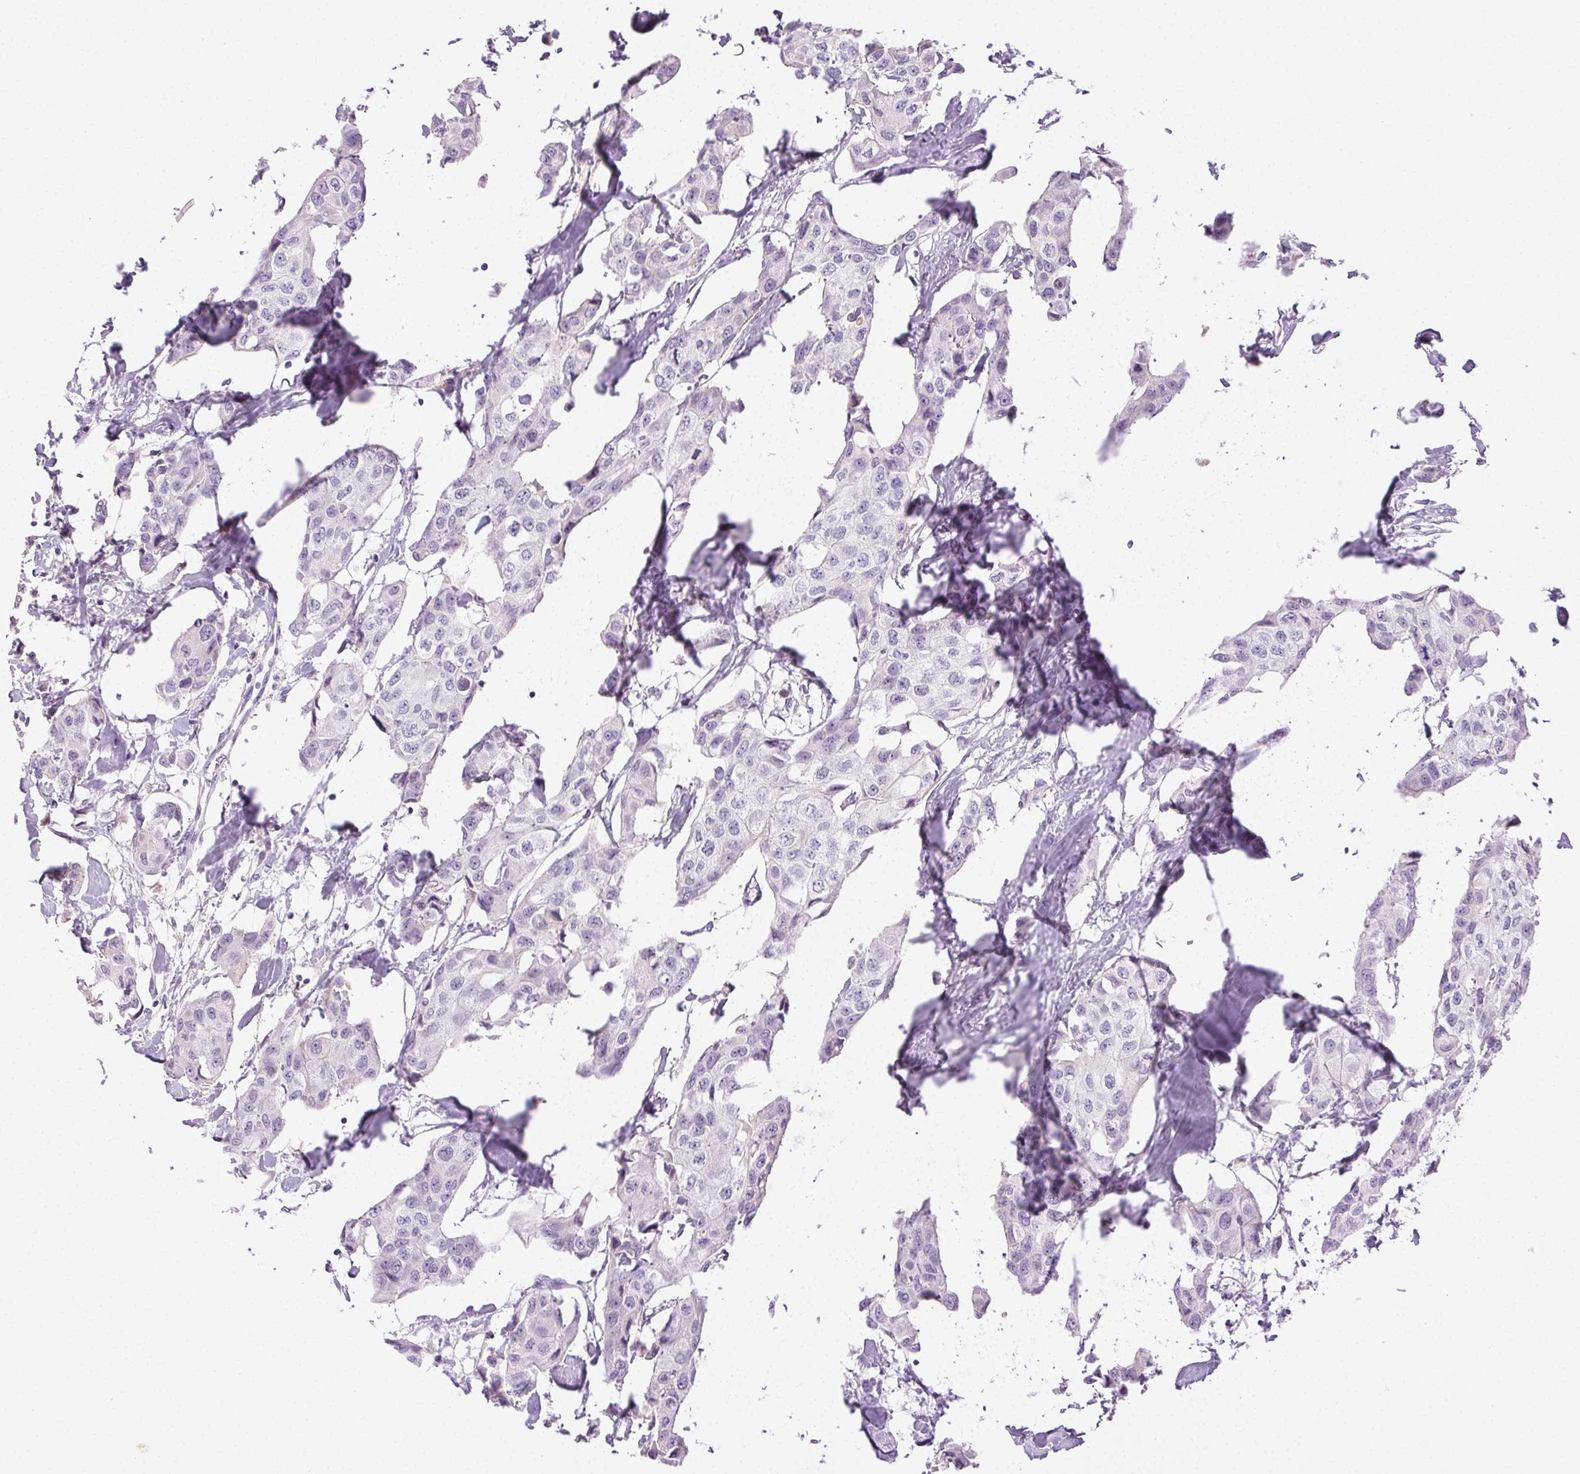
{"staining": {"intensity": "negative", "quantity": "none", "location": "none"}, "tissue": "breast cancer", "cell_type": "Tumor cells", "image_type": "cancer", "snomed": [{"axis": "morphology", "description": "Duct carcinoma"}, {"axis": "topography", "description": "Breast"}], "caption": "Invasive ductal carcinoma (breast) was stained to show a protein in brown. There is no significant expression in tumor cells. (DAB (3,3'-diaminobenzidine) immunohistochemistry visualized using brightfield microscopy, high magnification).", "gene": "BPIFB2", "patient": {"sex": "female", "age": 80}}